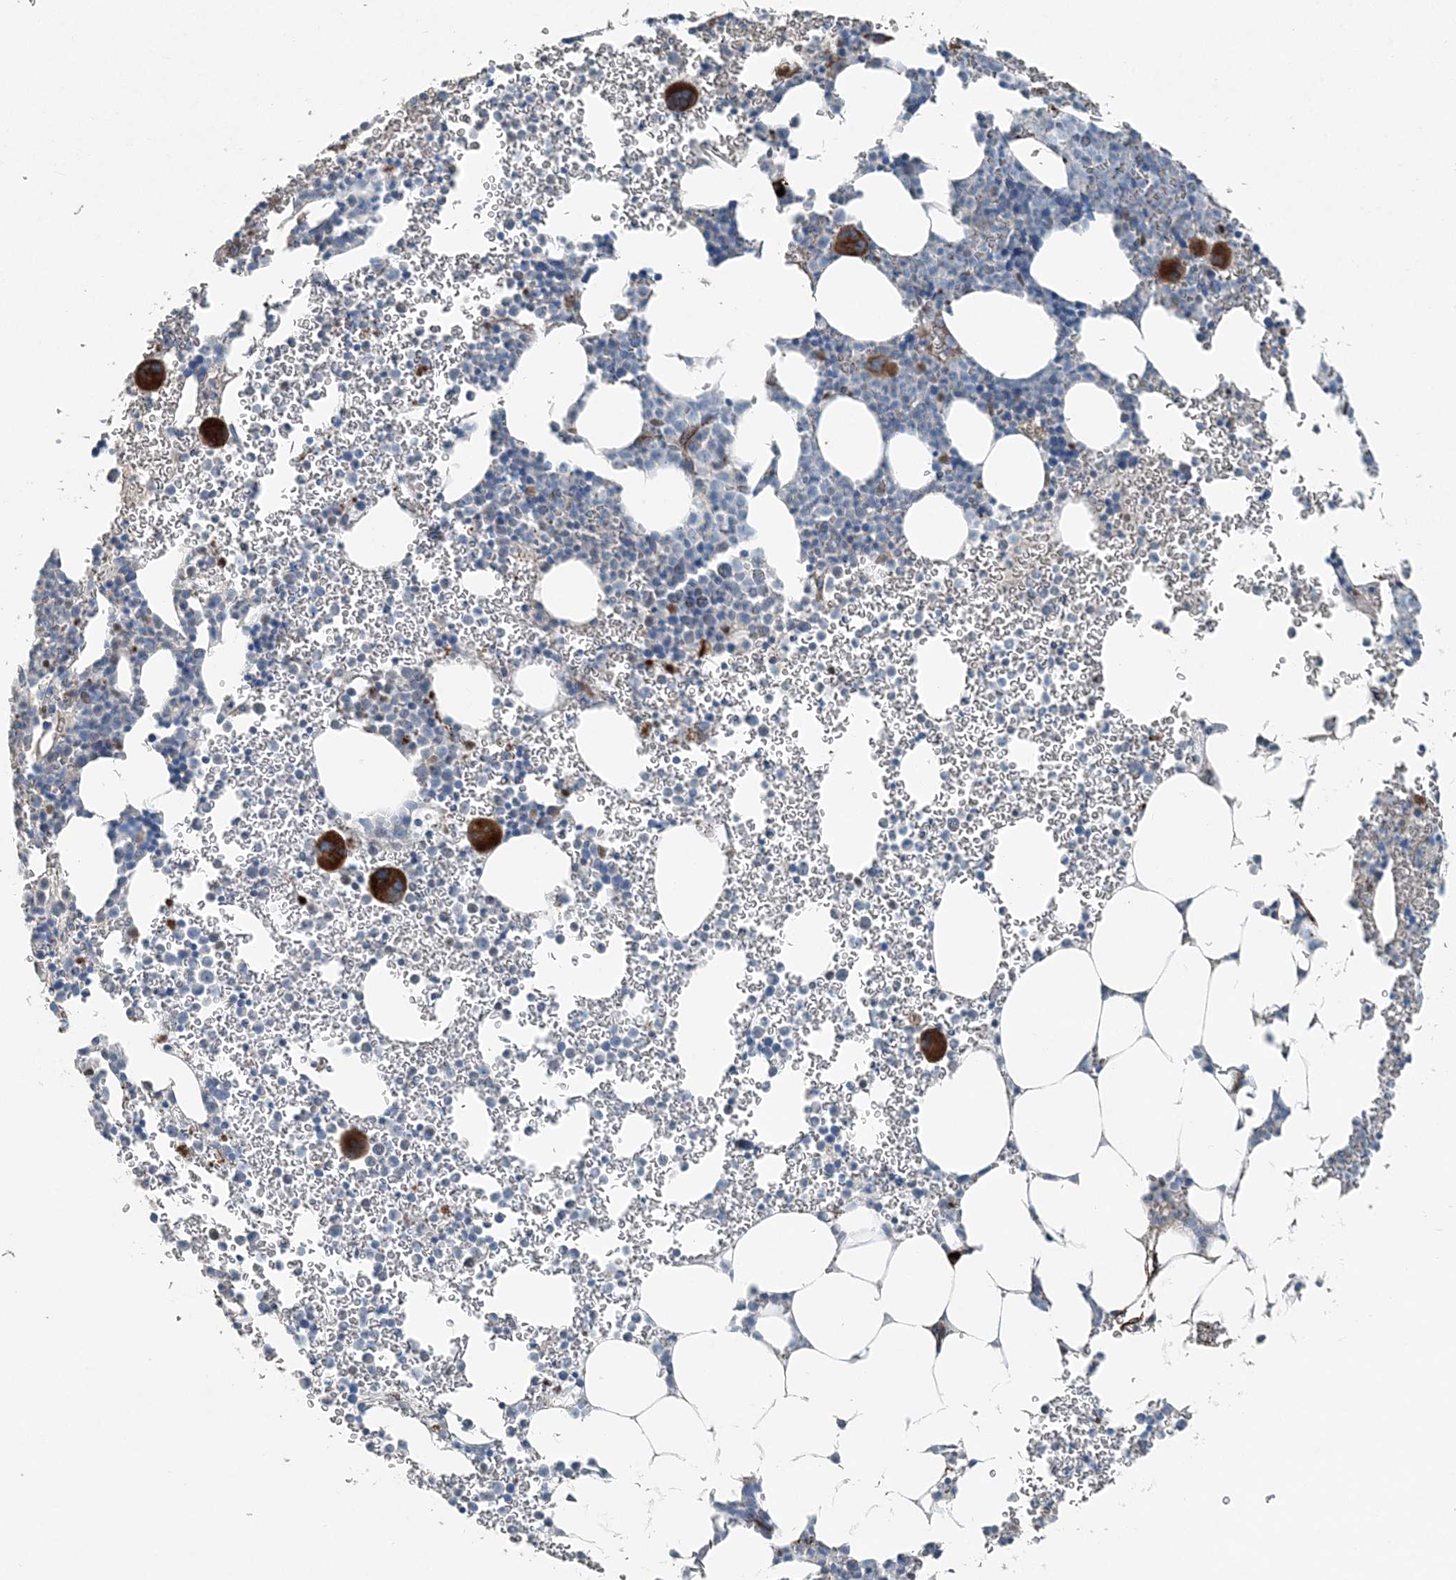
{"staining": {"intensity": "strong", "quantity": "<25%", "location": "cytoplasmic/membranous"}, "tissue": "bone marrow", "cell_type": "Hematopoietic cells", "image_type": "normal", "snomed": [{"axis": "morphology", "description": "Normal tissue, NOS"}, {"axis": "topography", "description": "Bone marrow"}], "caption": "IHC photomicrograph of benign human bone marrow stained for a protein (brown), which demonstrates medium levels of strong cytoplasmic/membranous expression in approximately <25% of hematopoietic cells.", "gene": "ELOVL7", "patient": {"sex": "female", "age": 78}}